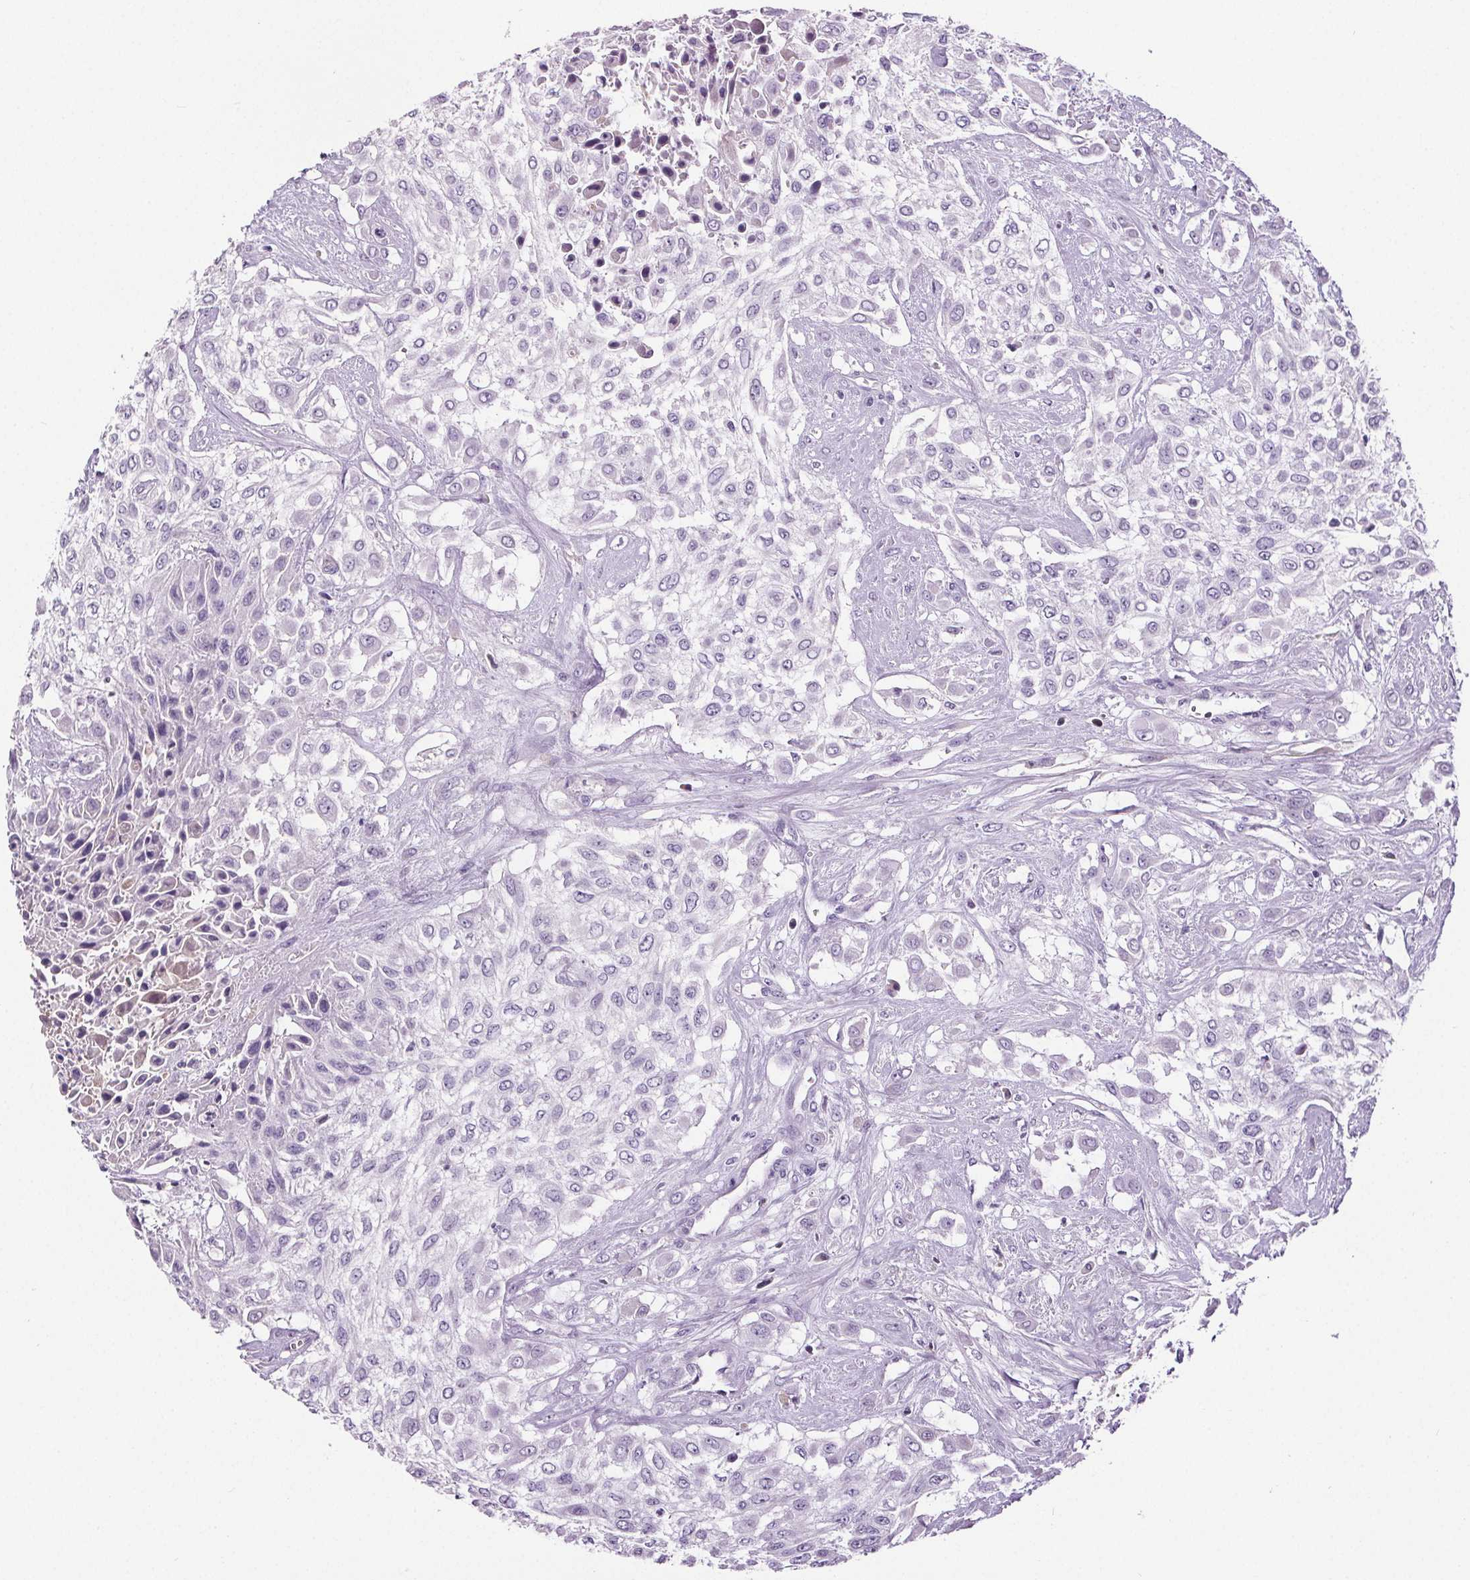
{"staining": {"intensity": "negative", "quantity": "none", "location": "none"}, "tissue": "urothelial cancer", "cell_type": "Tumor cells", "image_type": "cancer", "snomed": [{"axis": "morphology", "description": "Urothelial carcinoma, High grade"}, {"axis": "topography", "description": "Urinary bladder"}], "caption": "A high-resolution photomicrograph shows IHC staining of urothelial cancer, which exhibits no significant expression in tumor cells. (Brightfield microscopy of DAB immunohistochemistry at high magnification).", "gene": "CD5L", "patient": {"sex": "male", "age": 57}}